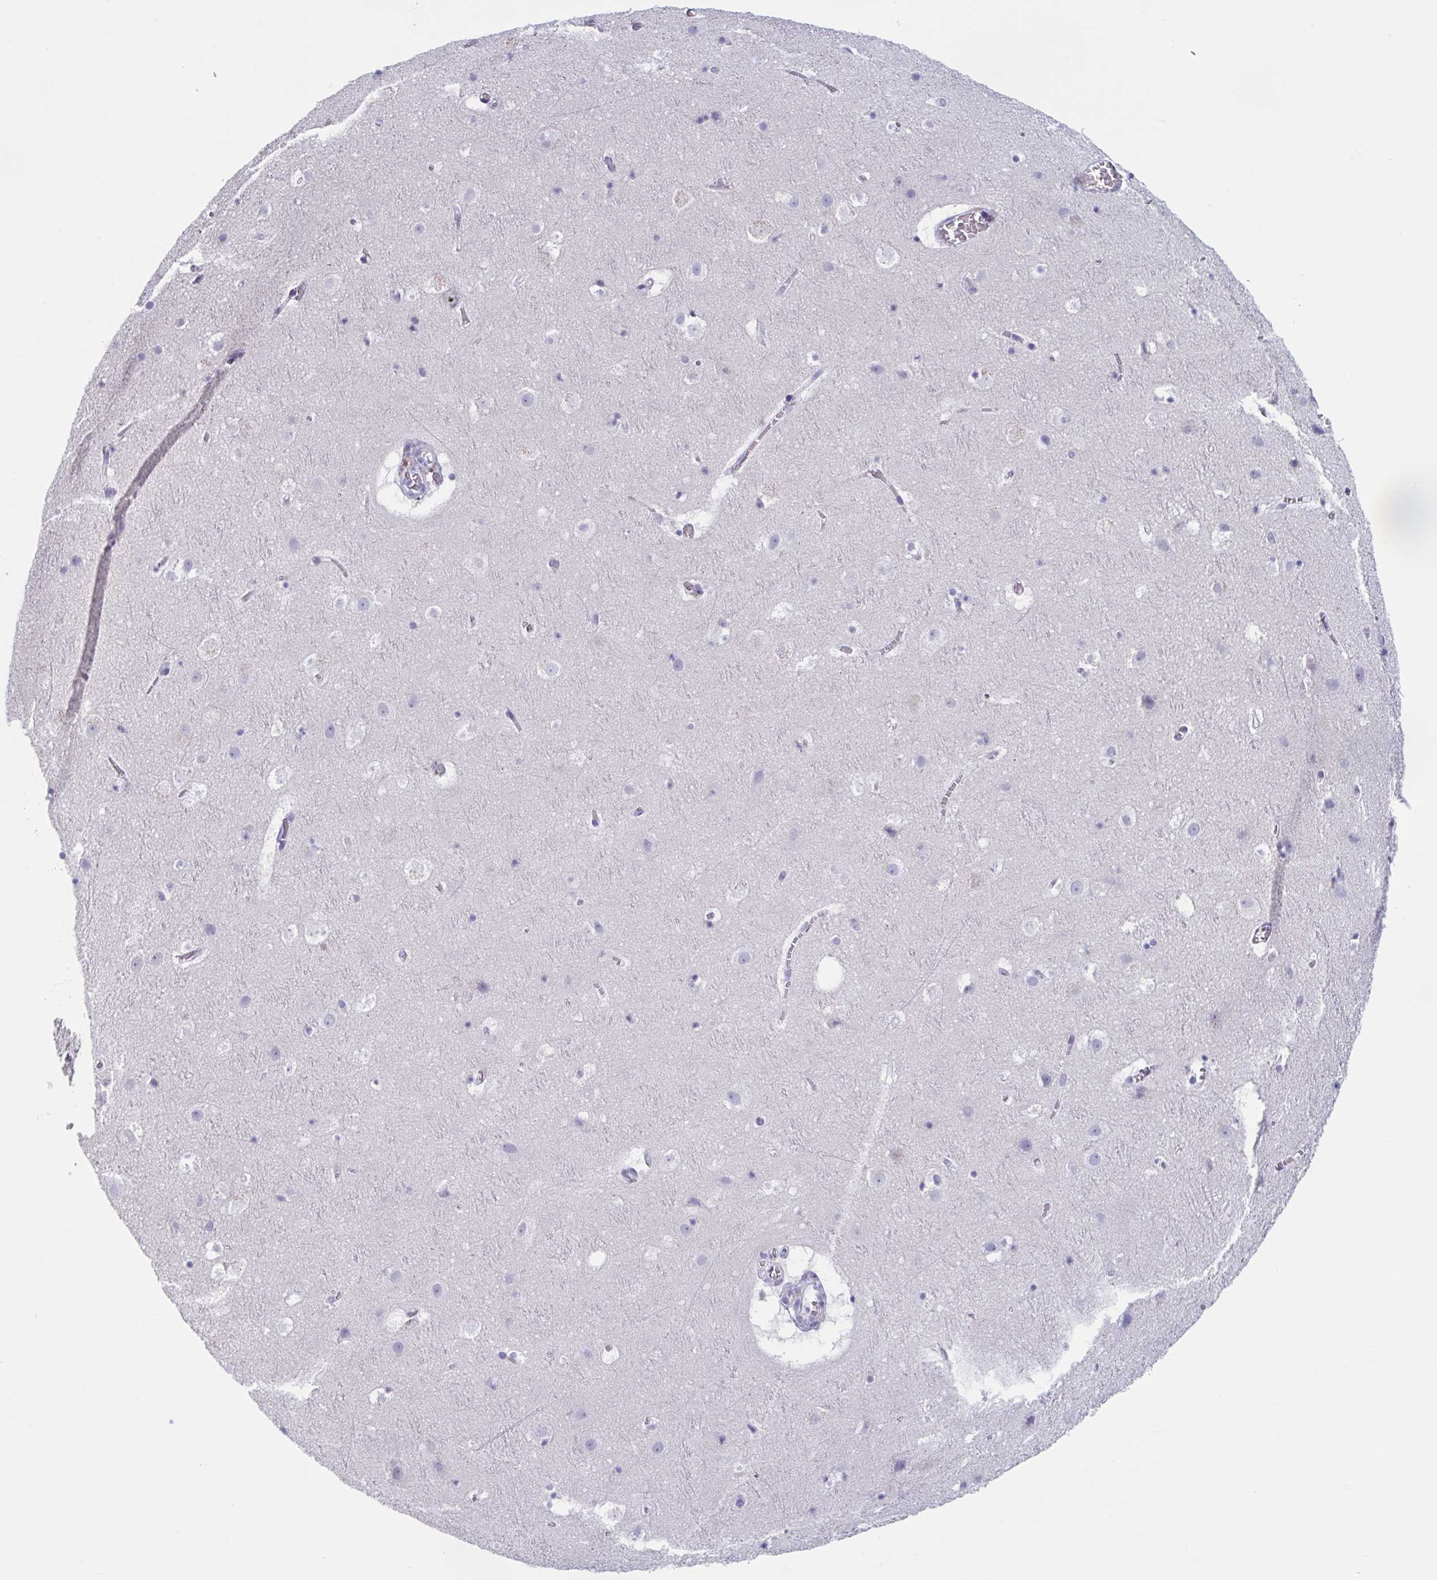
{"staining": {"intensity": "negative", "quantity": "none", "location": "none"}, "tissue": "cerebral cortex", "cell_type": "Endothelial cells", "image_type": "normal", "snomed": [{"axis": "morphology", "description": "Normal tissue, NOS"}, {"axis": "topography", "description": "Cerebral cortex"}], "caption": "The histopathology image reveals no significant positivity in endothelial cells of cerebral cortex.", "gene": "HSD11B2", "patient": {"sex": "female", "age": 42}}